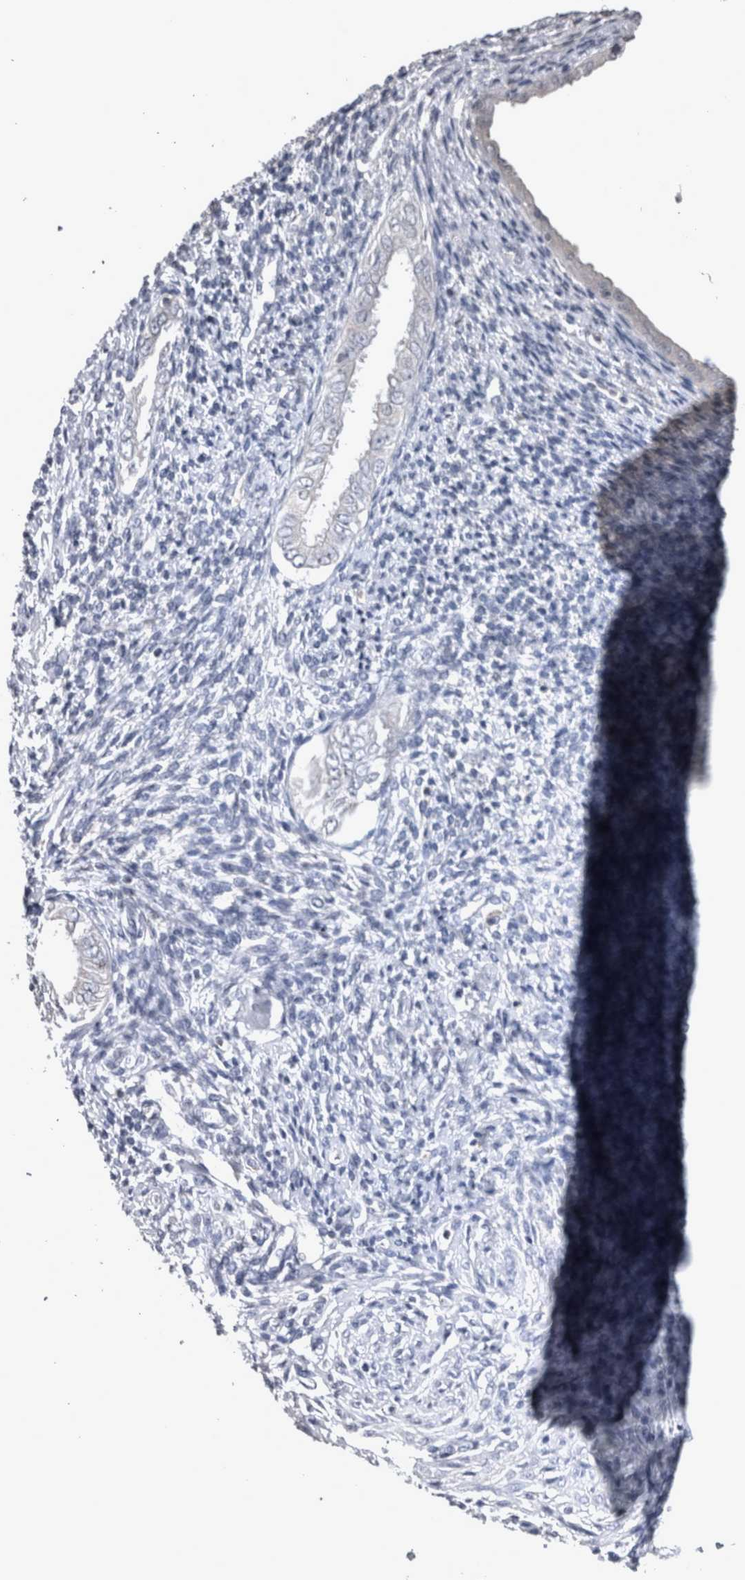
{"staining": {"intensity": "negative", "quantity": "none", "location": "none"}, "tissue": "endometrium", "cell_type": "Cells in endometrial stroma", "image_type": "normal", "snomed": [{"axis": "morphology", "description": "Normal tissue, NOS"}, {"axis": "topography", "description": "Endometrium"}], "caption": "A micrograph of endometrium stained for a protein reveals no brown staining in cells in endometrial stroma.", "gene": "WNT7A", "patient": {"sex": "female", "age": 66}}